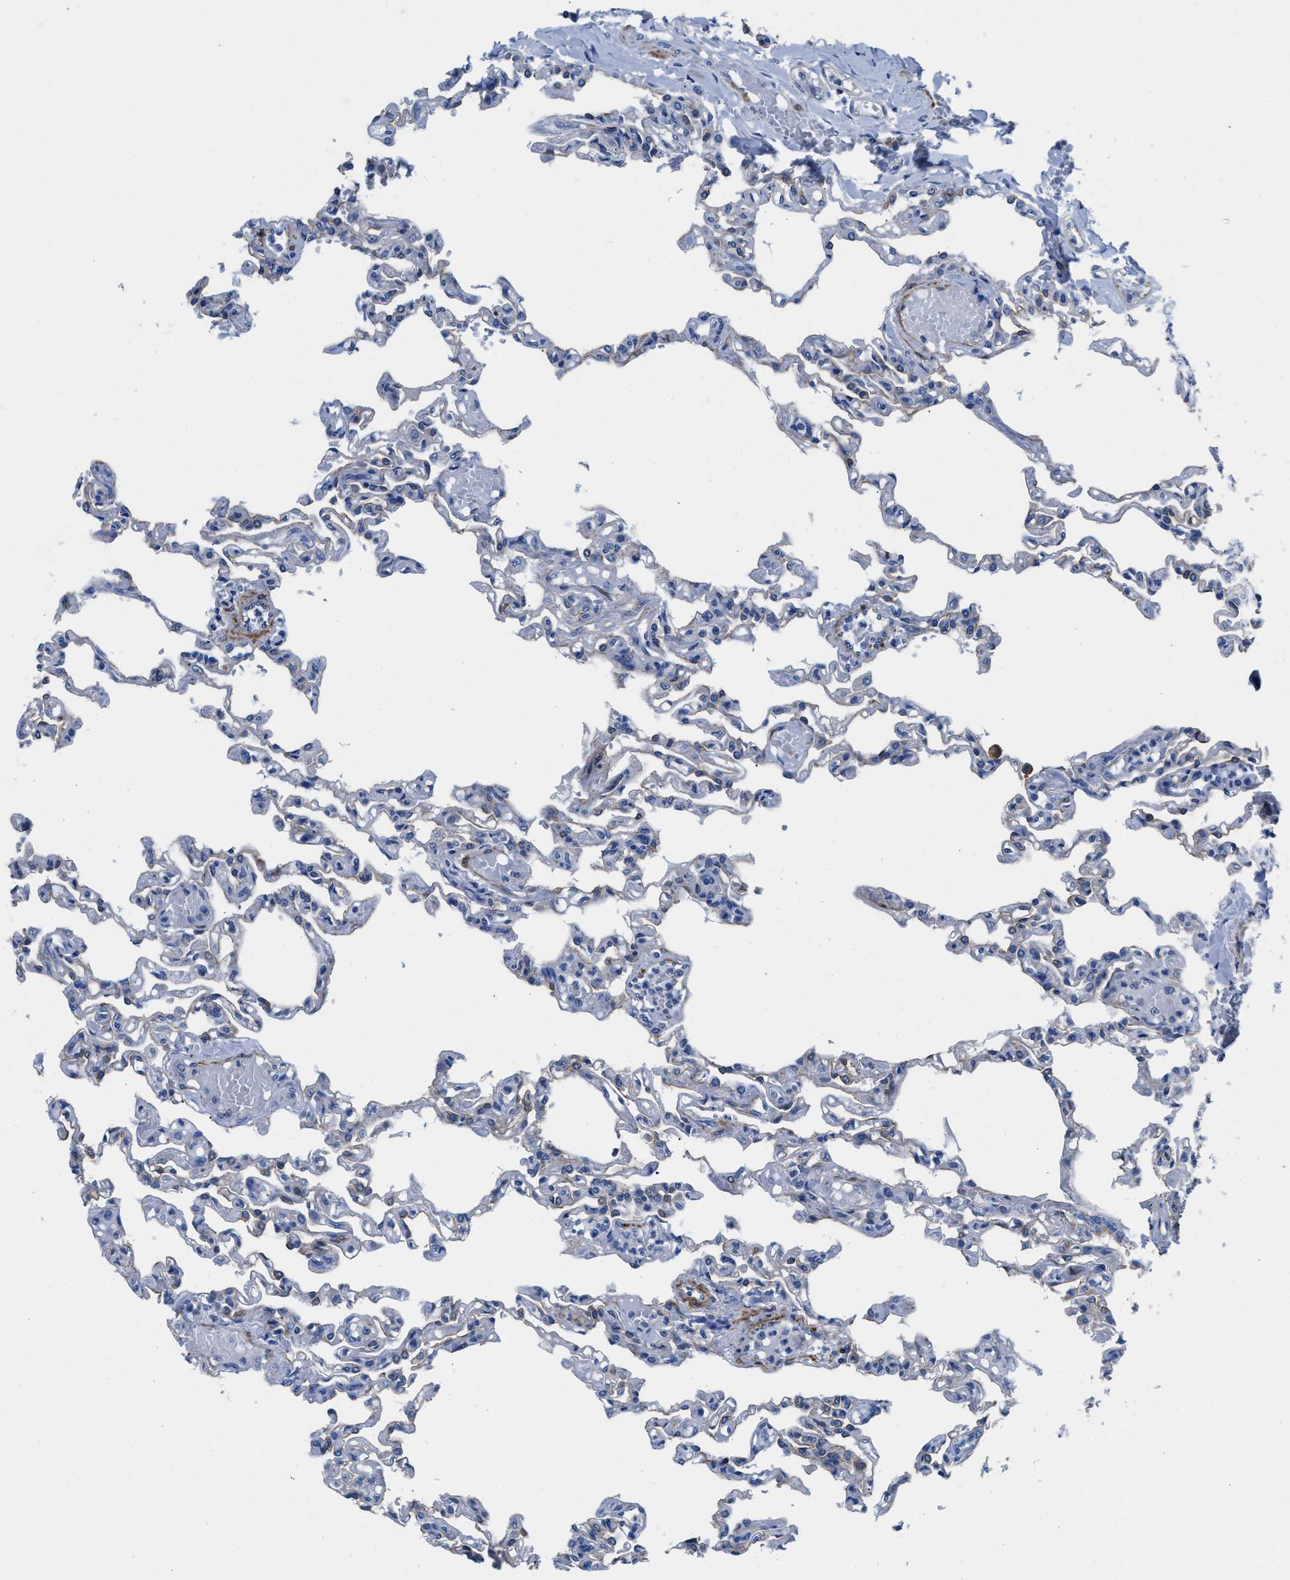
{"staining": {"intensity": "negative", "quantity": "none", "location": "none"}, "tissue": "lung", "cell_type": "Alveolar cells", "image_type": "normal", "snomed": [{"axis": "morphology", "description": "Normal tissue, NOS"}, {"axis": "topography", "description": "Lung"}], "caption": "DAB (3,3'-diaminobenzidine) immunohistochemical staining of benign lung shows no significant positivity in alveolar cells. (Brightfield microscopy of DAB (3,3'-diaminobenzidine) immunohistochemistry (IHC) at high magnification).", "gene": "PARG", "patient": {"sex": "male", "age": 21}}